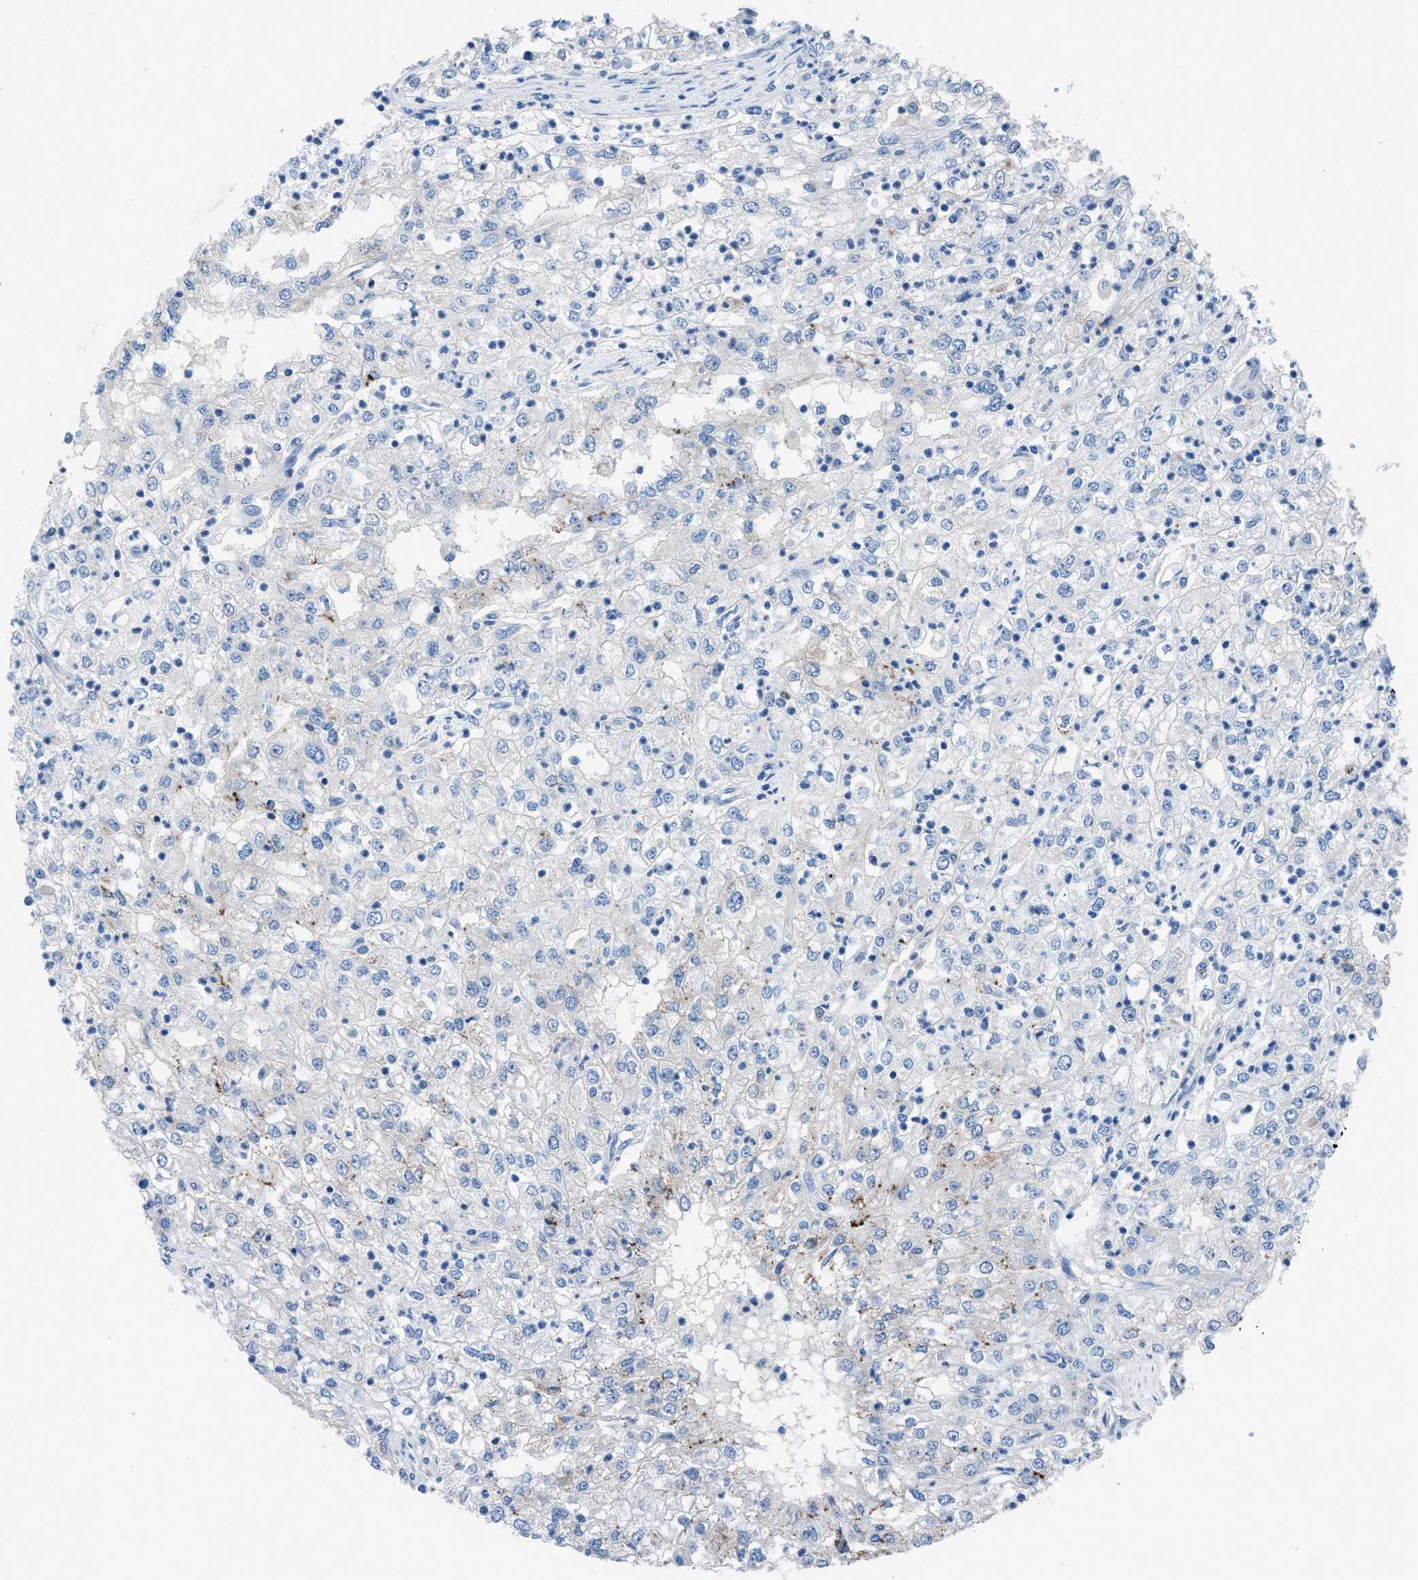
{"staining": {"intensity": "weak", "quantity": "<25%", "location": "cytoplasmic/membranous"}, "tissue": "renal cancer", "cell_type": "Tumor cells", "image_type": "cancer", "snomed": [{"axis": "morphology", "description": "Adenocarcinoma, NOS"}, {"axis": "topography", "description": "Kidney"}], "caption": "IHC image of neoplastic tissue: human renal cancer stained with DAB (3,3'-diaminobenzidine) exhibits no significant protein staining in tumor cells. (Brightfield microscopy of DAB IHC at high magnification).", "gene": "UAP1", "patient": {"sex": "female", "age": 54}}